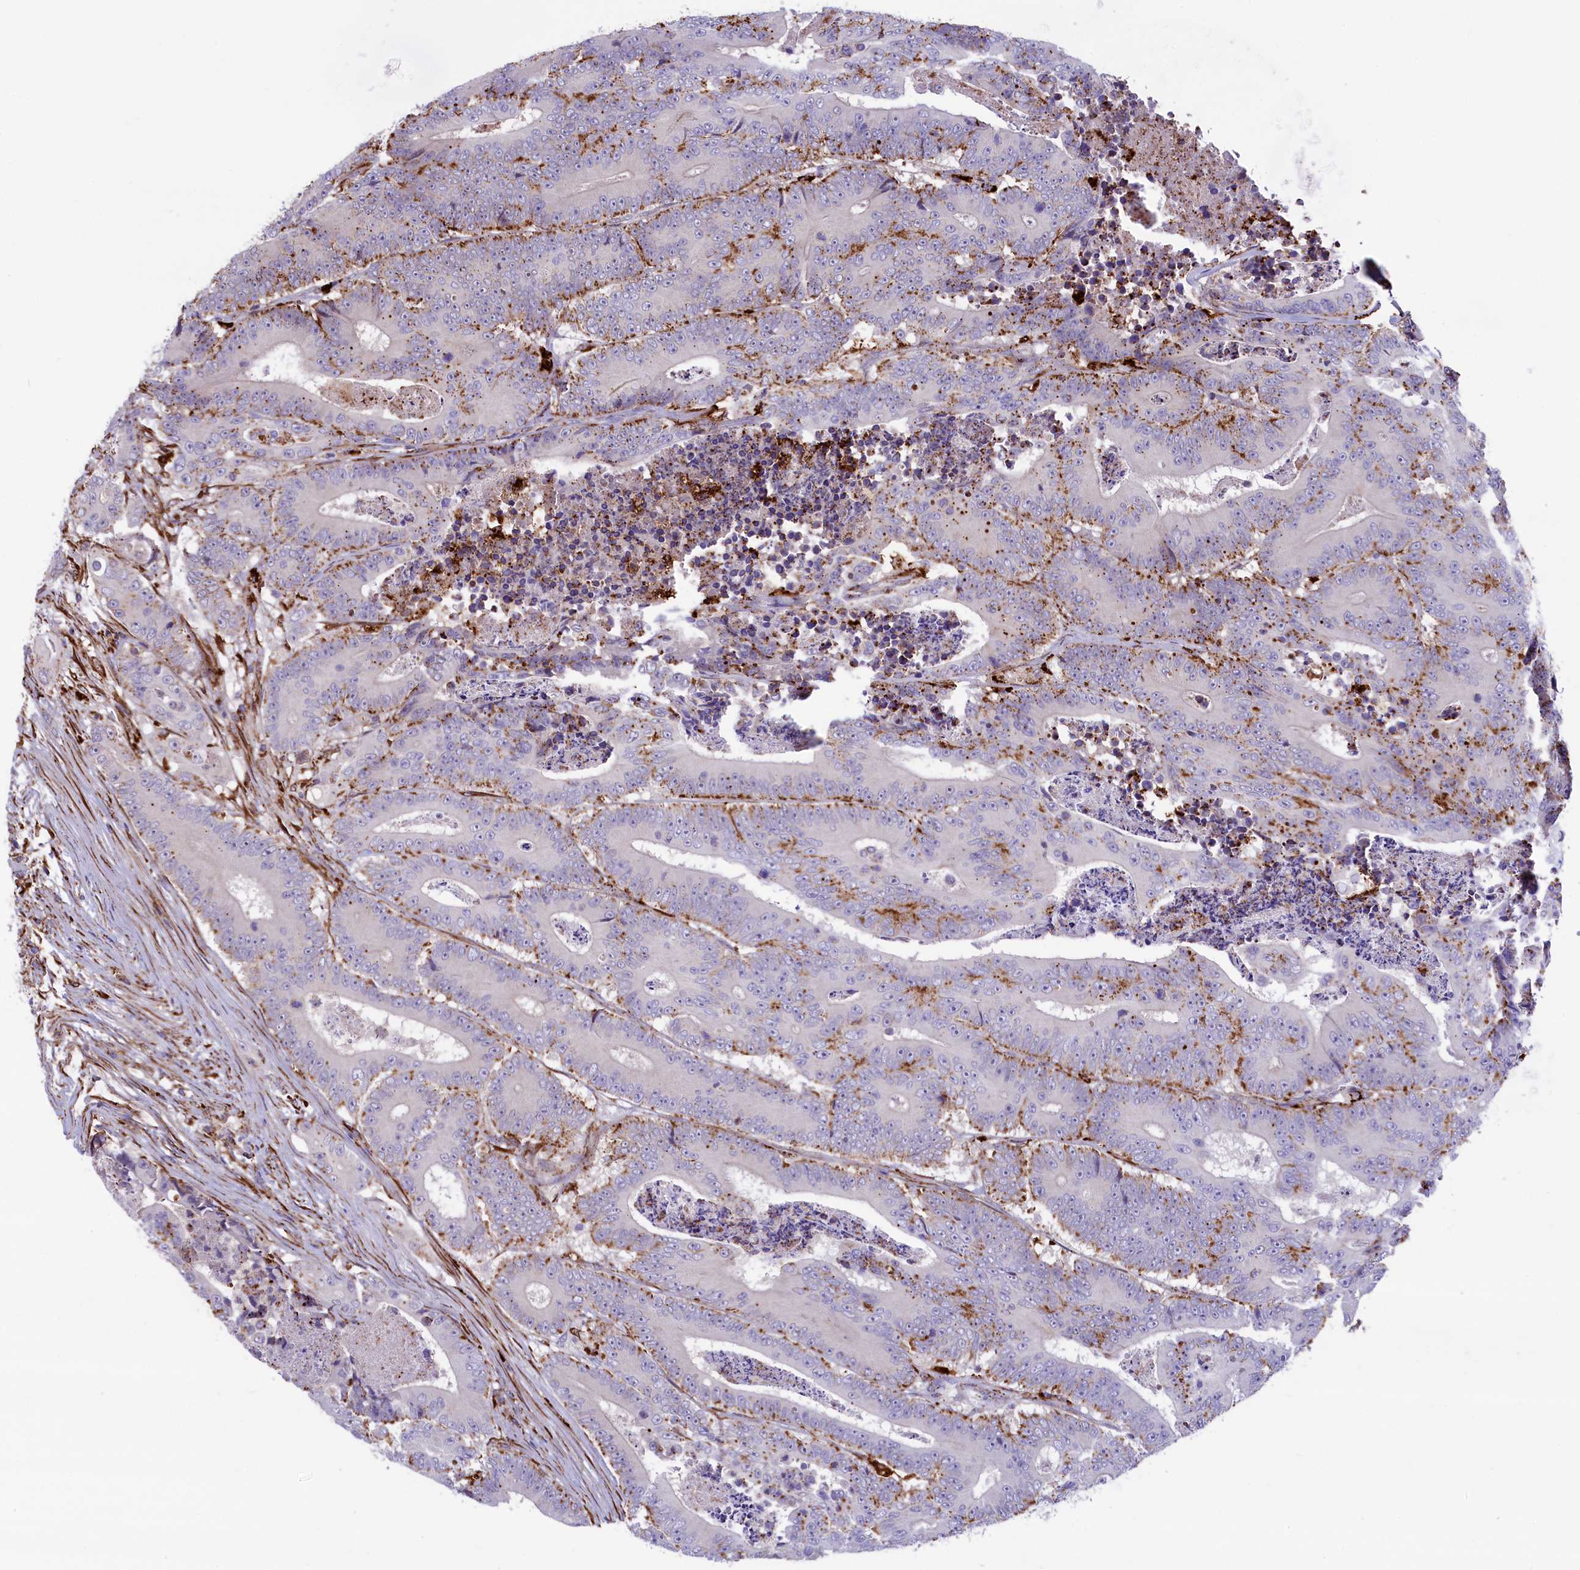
{"staining": {"intensity": "negative", "quantity": "none", "location": "none"}, "tissue": "colorectal cancer", "cell_type": "Tumor cells", "image_type": "cancer", "snomed": [{"axis": "morphology", "description": "Adenocarcinoma, NOS"}, {"axis": "topography", "description": "Colon"}], "caption": "The micrograph demonstrates no staining of tumor cells in adenocarcinoma (colorectal). The staining is performed using DAB (3,3'-diaminobenzidine) brown chromogen with nuclei counter-stained in using hematoxylin.", "gene": "MAN2B1", "patient": {"sex": "male", "age": 83}}